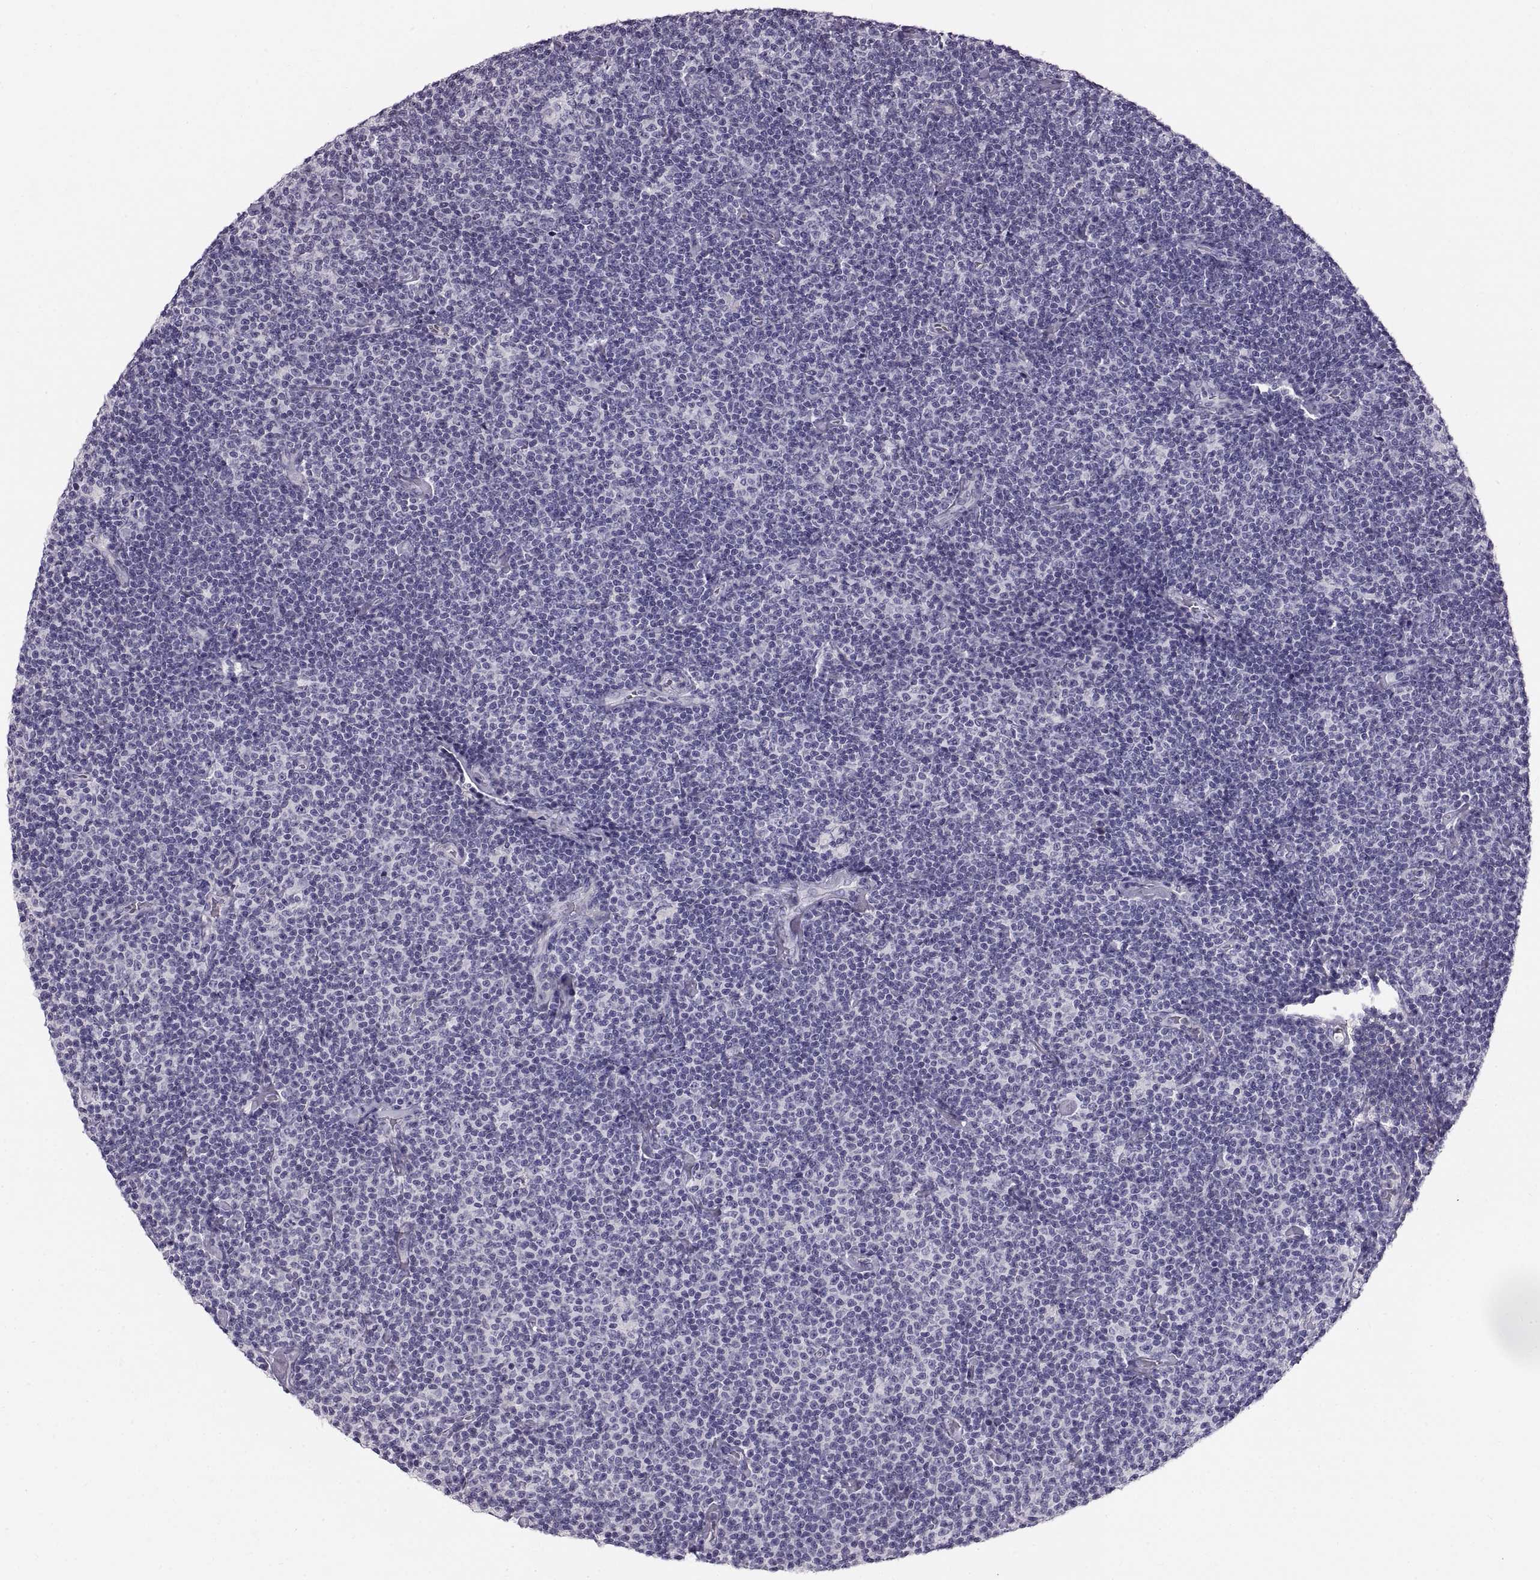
{"staining": {"intensity": "negative", "quantity": "none", "location": "none"}, "tissue": "lymphoma", "cell_type": "Tumor cells", "image_type": "cancer", "snomed": [{"axis": "morphology", "description": "Malignant lymphoma, non-Hodgkin's type, Low grade"}, {"axis": "topography", "description": "Lymph node"}], "caption": "Immunohistochemistry photomicrograph of neoplastic tissue: human low-grade malignant lymphoma, non-Hodgkin's type stained with DAB demonstrates no significant protein staining in tumor cells.", "gene": "ADAM32", "patient": {"sex": "male", "age": 81}}